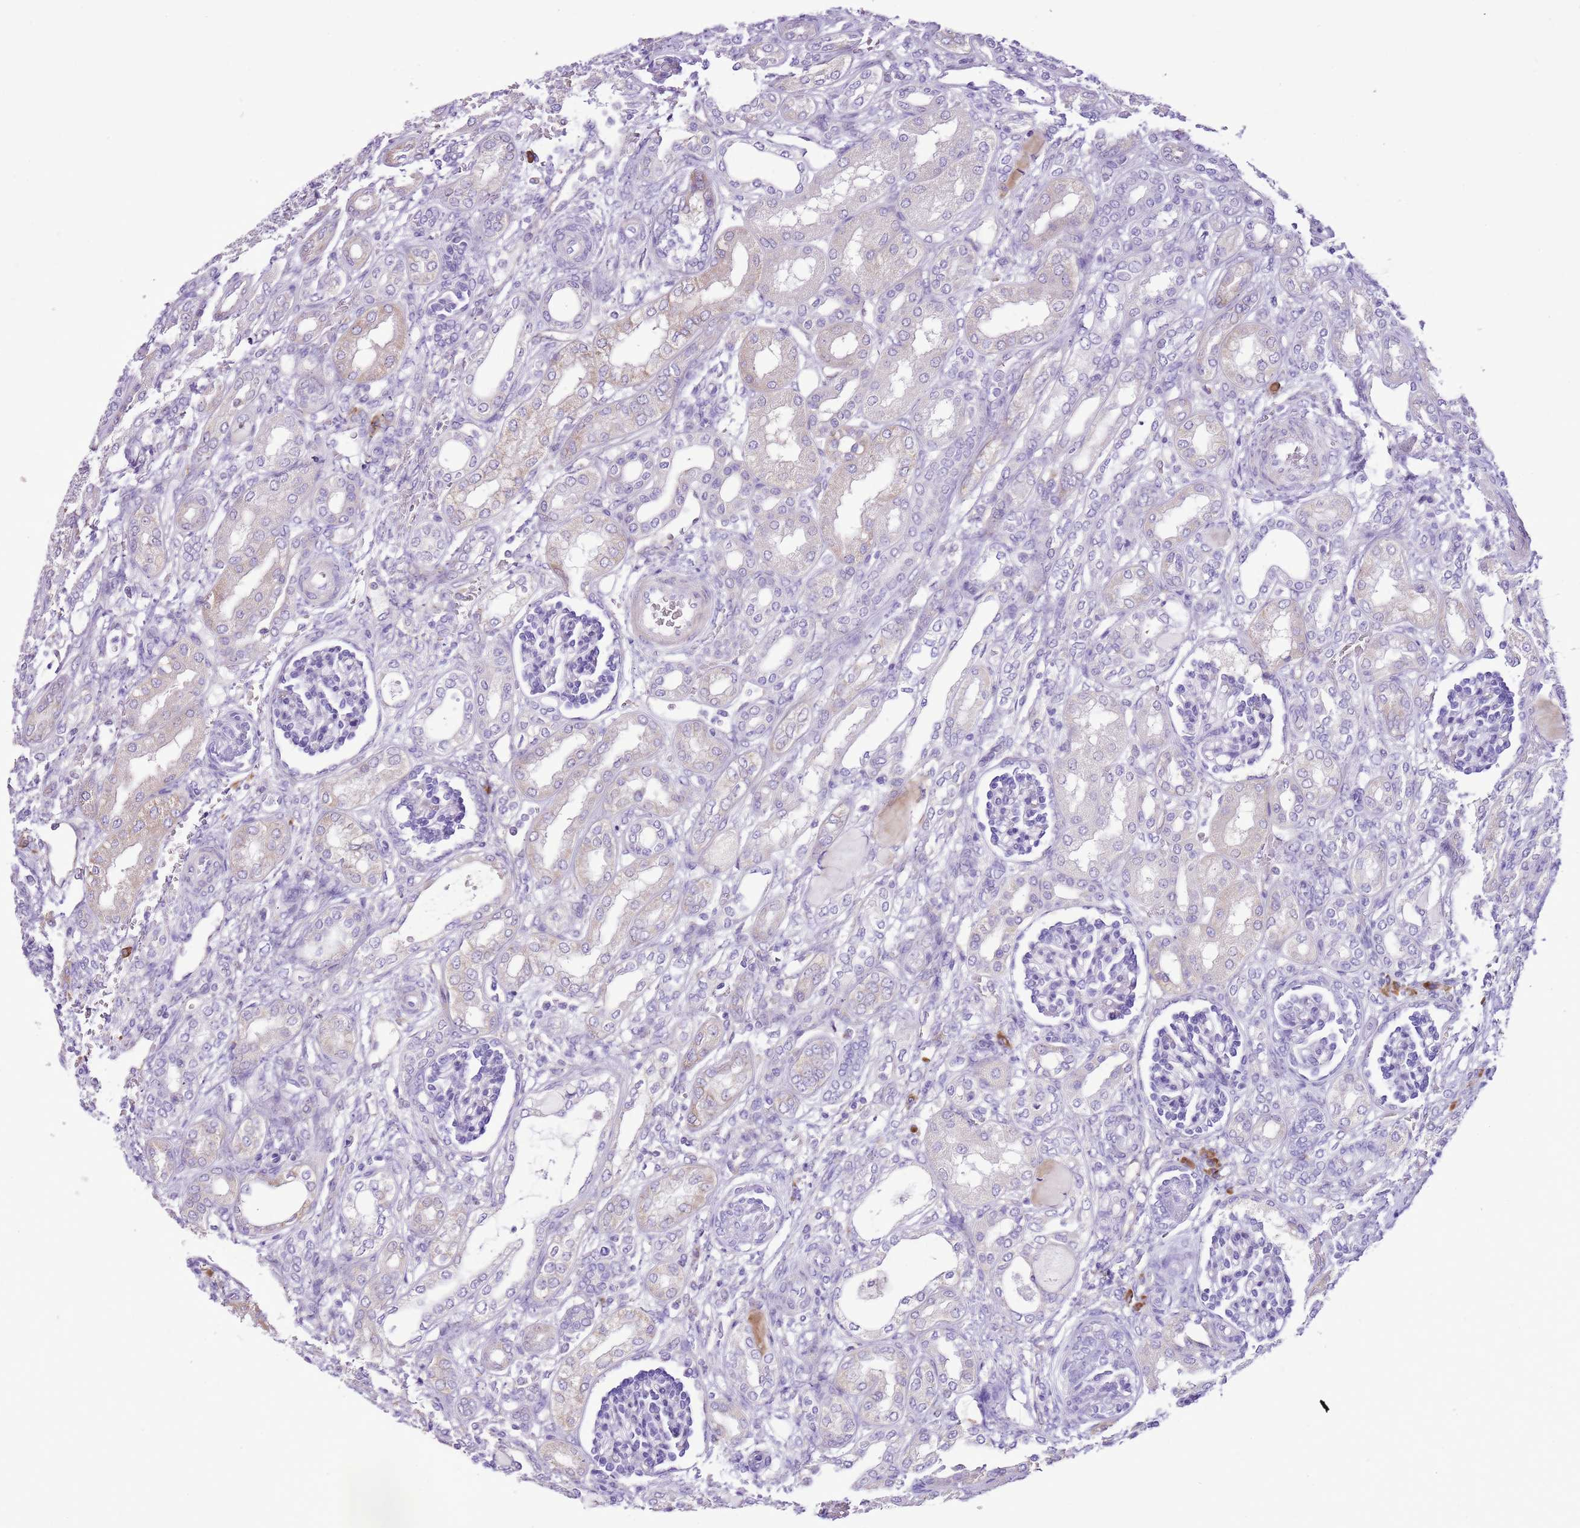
{"staining": {"intensity": "negative", "quantity": "none", "location": "none"}, "tissue": "kidney", "cell_type": "Cells in glomeruli", "image_type": "normal", "snomed": [{"axis": "morphology", "description": "Normal tissue, NOS"}, {"axis": "morphology", "description": "Neoplasm, malignant, NOS"}, {"axis": "topography", "description": "Kidney"}], "caption": "Immunohistochemistry micrograph of benign kidney: kidney stained with DAB demonstrates no significant protein expression in cells in glomeruli.", "gene": "AAR2", "patient": {"sex": "female", "age": 1}}